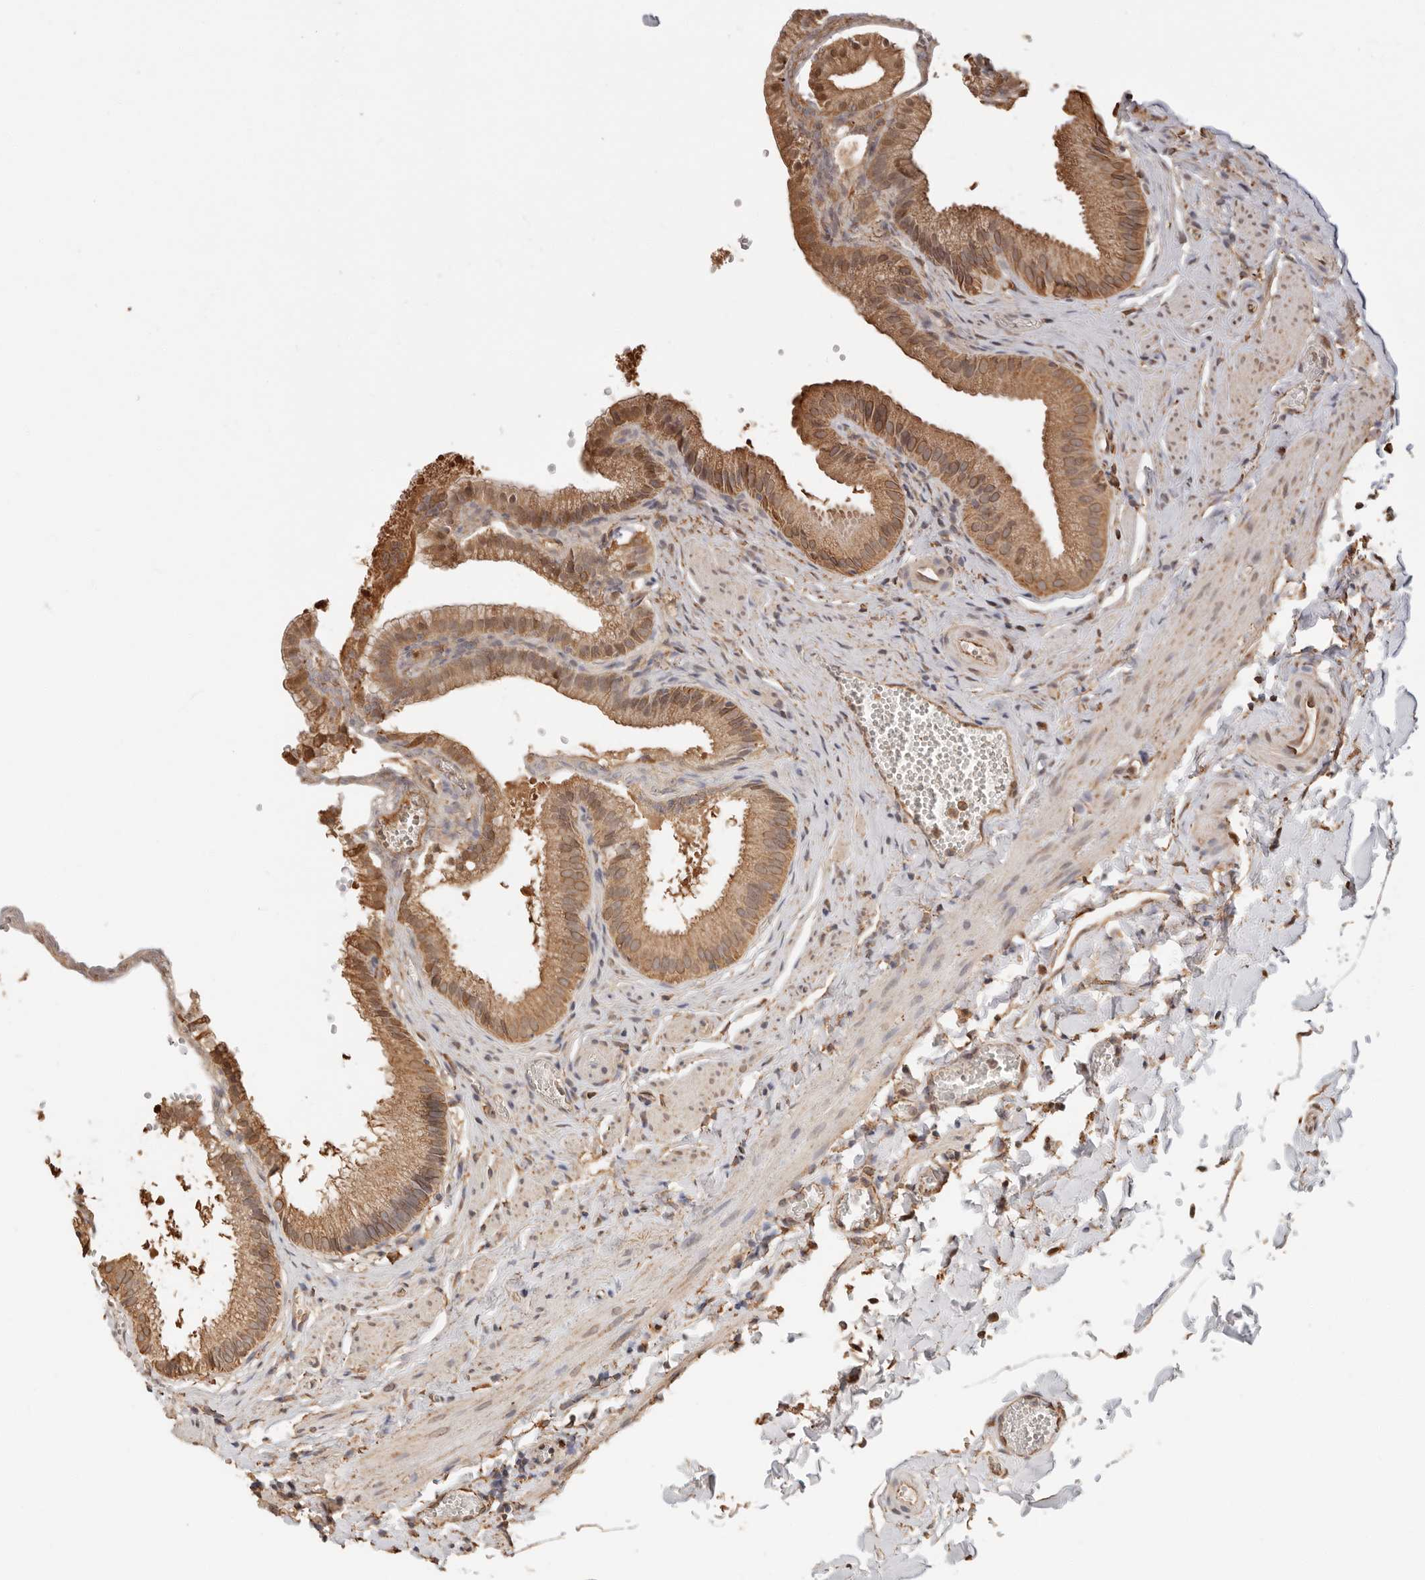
{"staining": {"intensity": "moderate", "quantity": ">75%", "location": "cytoplasmic/membranous,nuclear"}, "tissue": "gallbladder", "cell_type": "Glandular cells", "image_type": "normal", "snomed": [{"axis": "morphology", "description": "Normal tissue, NOS"}, {"axis": "topography", "description": "Gallbladder"}], "caption": "A high-resolution micrograph shows immunohistochemistry (IHC) staining of benign gallbladder, which shows moderate cytoplasmic/membranous,nuclear staining in about >75% of glandular cells. (IHC, brightfield microscopy, high magnification).", "gene": "ARHGEF10L", "patient": {"sex": "male", "age": 38}}